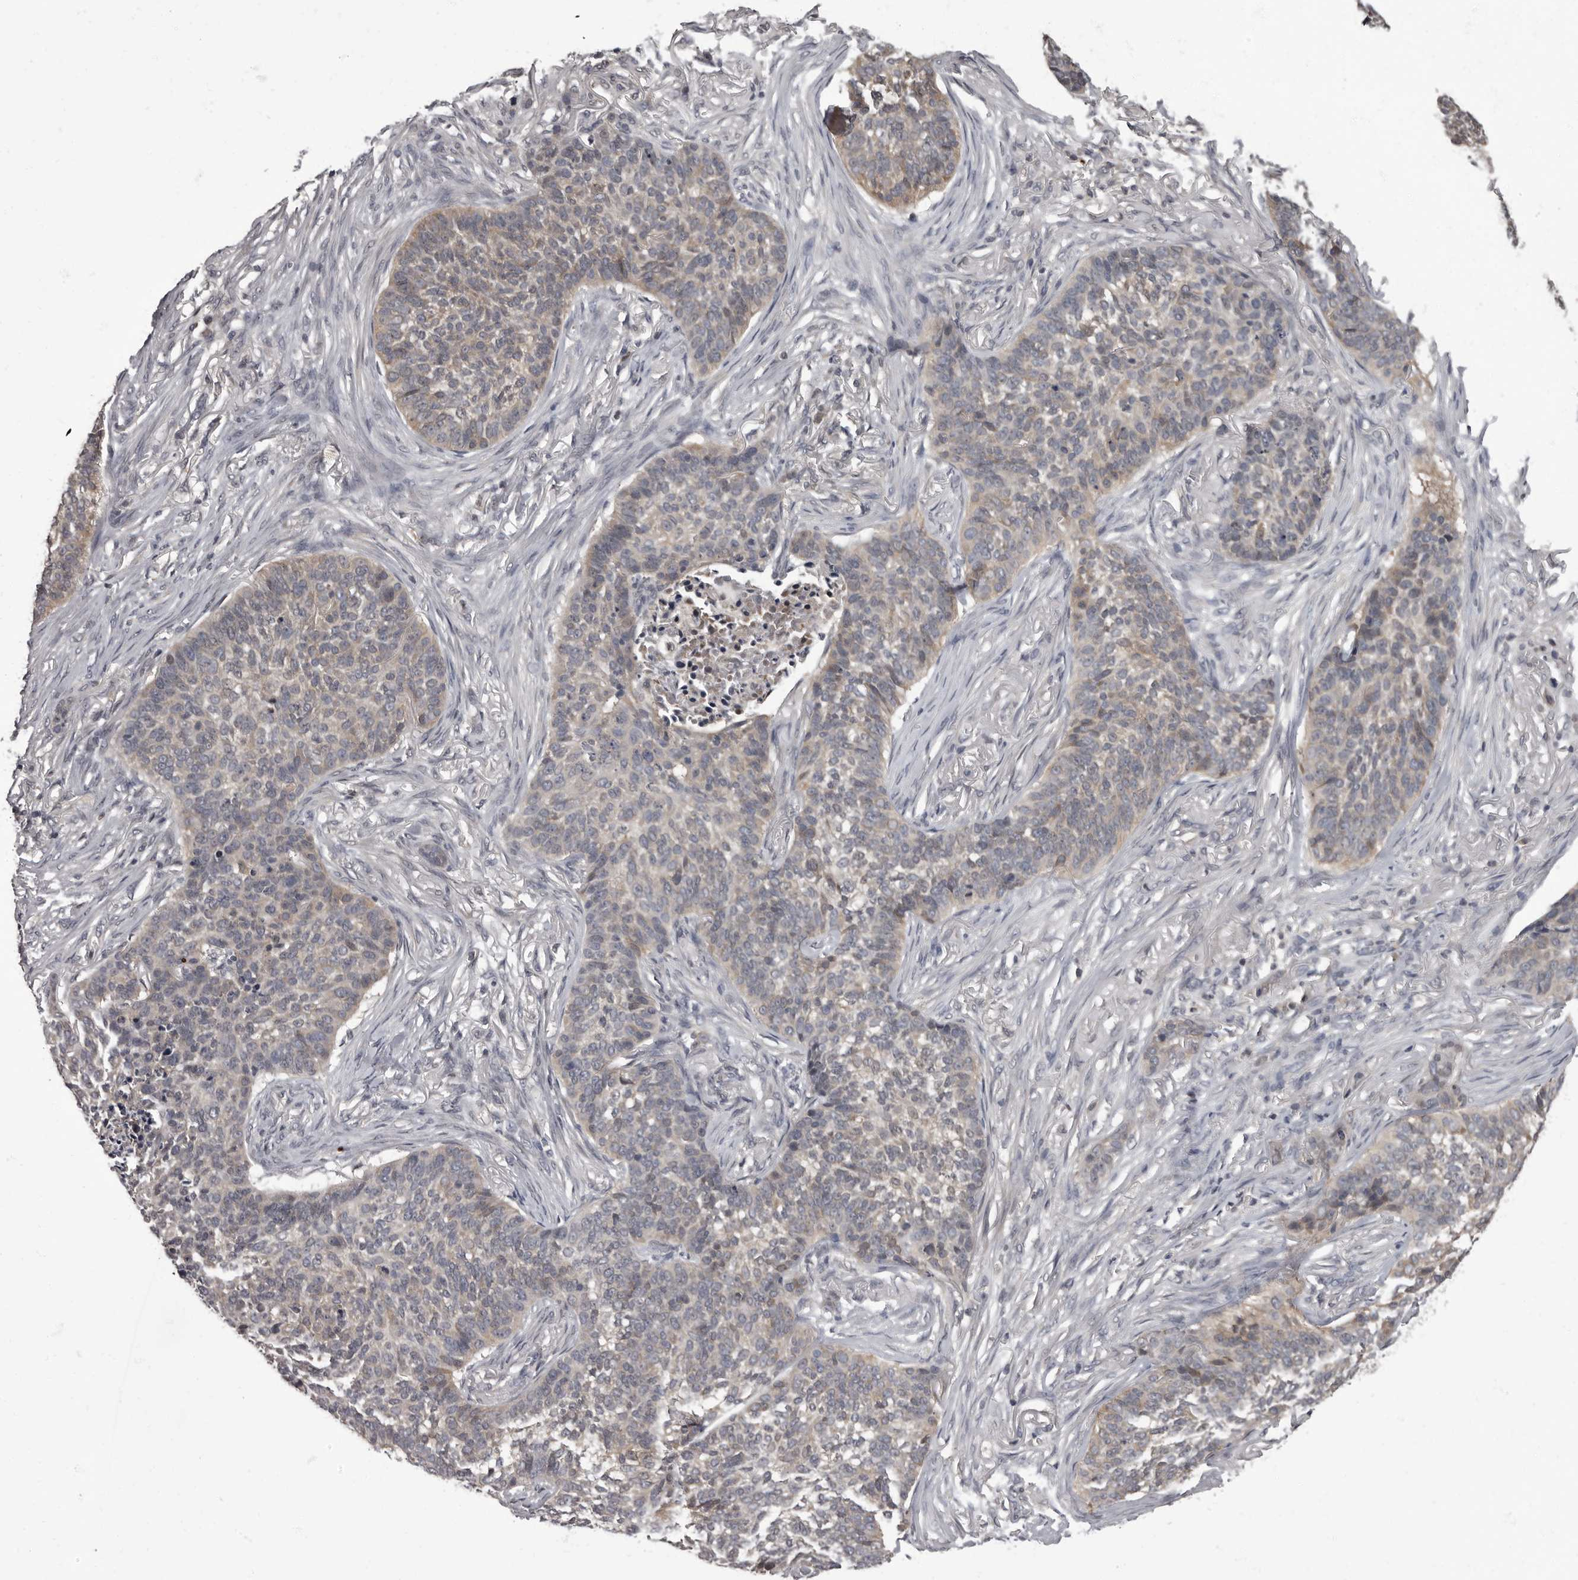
{"staining": {"intensity": "weak", "quantity": "25%-75%", "location": "cytoplasmic/membranous"}, "tissue": "skin cancer", "cell_type": "Tumor cells", "image_type": "cancer", "snomed": [{"axis": "morphology", "description": "Basal cell carcinoma"}, {"axis": "topography", "description": "Skin"}], "caption": "Basal cell carcinoma (skin) stained with IHC demonstrates weak cytoplasmic/membranous staining in approximately 25%-75% of tumor cells.", "gene": "C1orf50", "patient": {"sex": "male", "age": 85}}